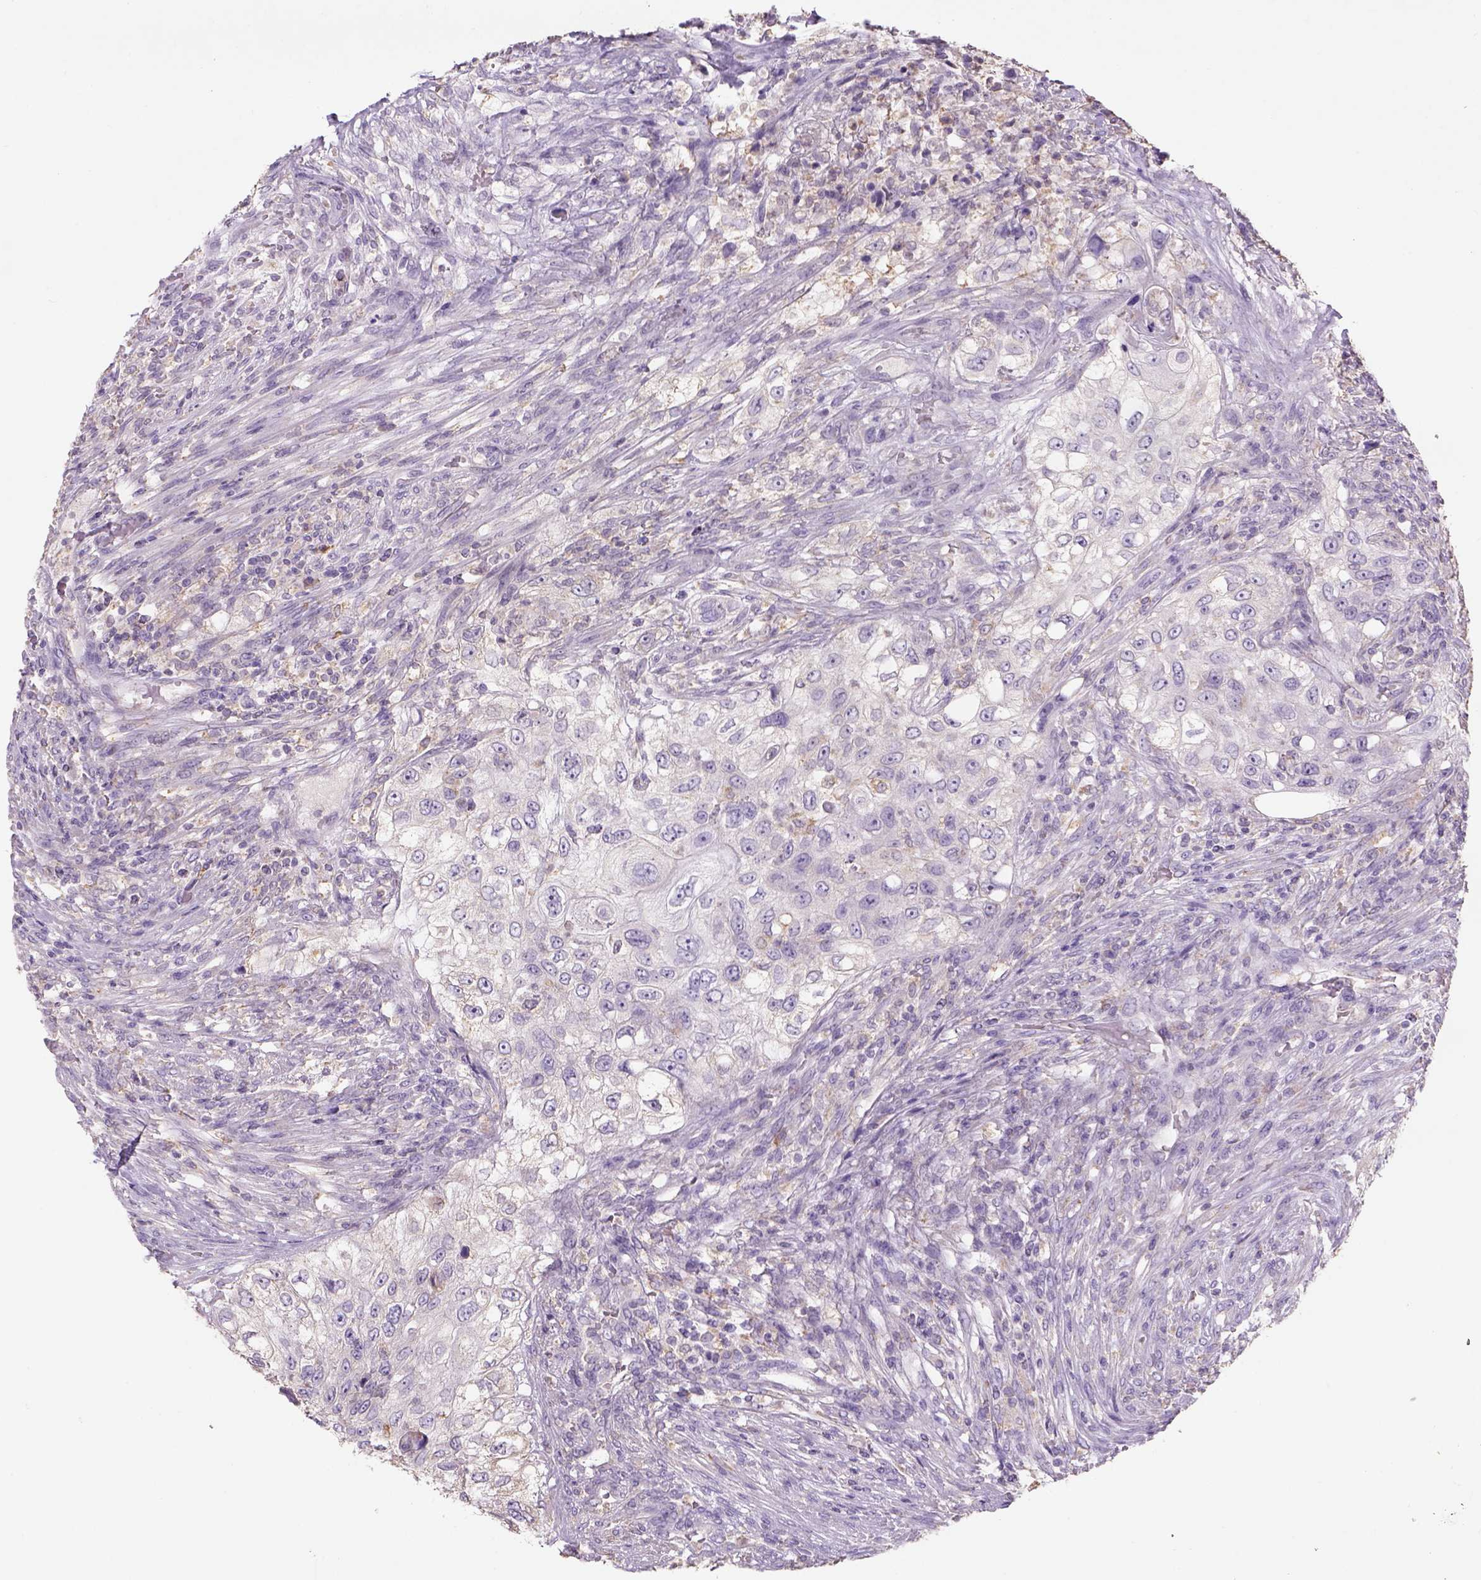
{"staining": {"intensity": "negative", "quantity": "none", "location": "none"}, "tissue": "urothelial cancer", "cell_type": "Tumor cells", "image_type": "cancer", "snomed": [{"axis": "morphology", "description": "Urothelial carcinoma, High grade"}, {"axis": "topography", "description": "Urinary bladder"}], "caption": "This is an immunohistochemistry (IHC) histopathology image of high-grade urothelial carcinoma. There is no expression in tumor cells.", "gene": "NAALAD2", "patient": {"sex": "female", "age": 60}}